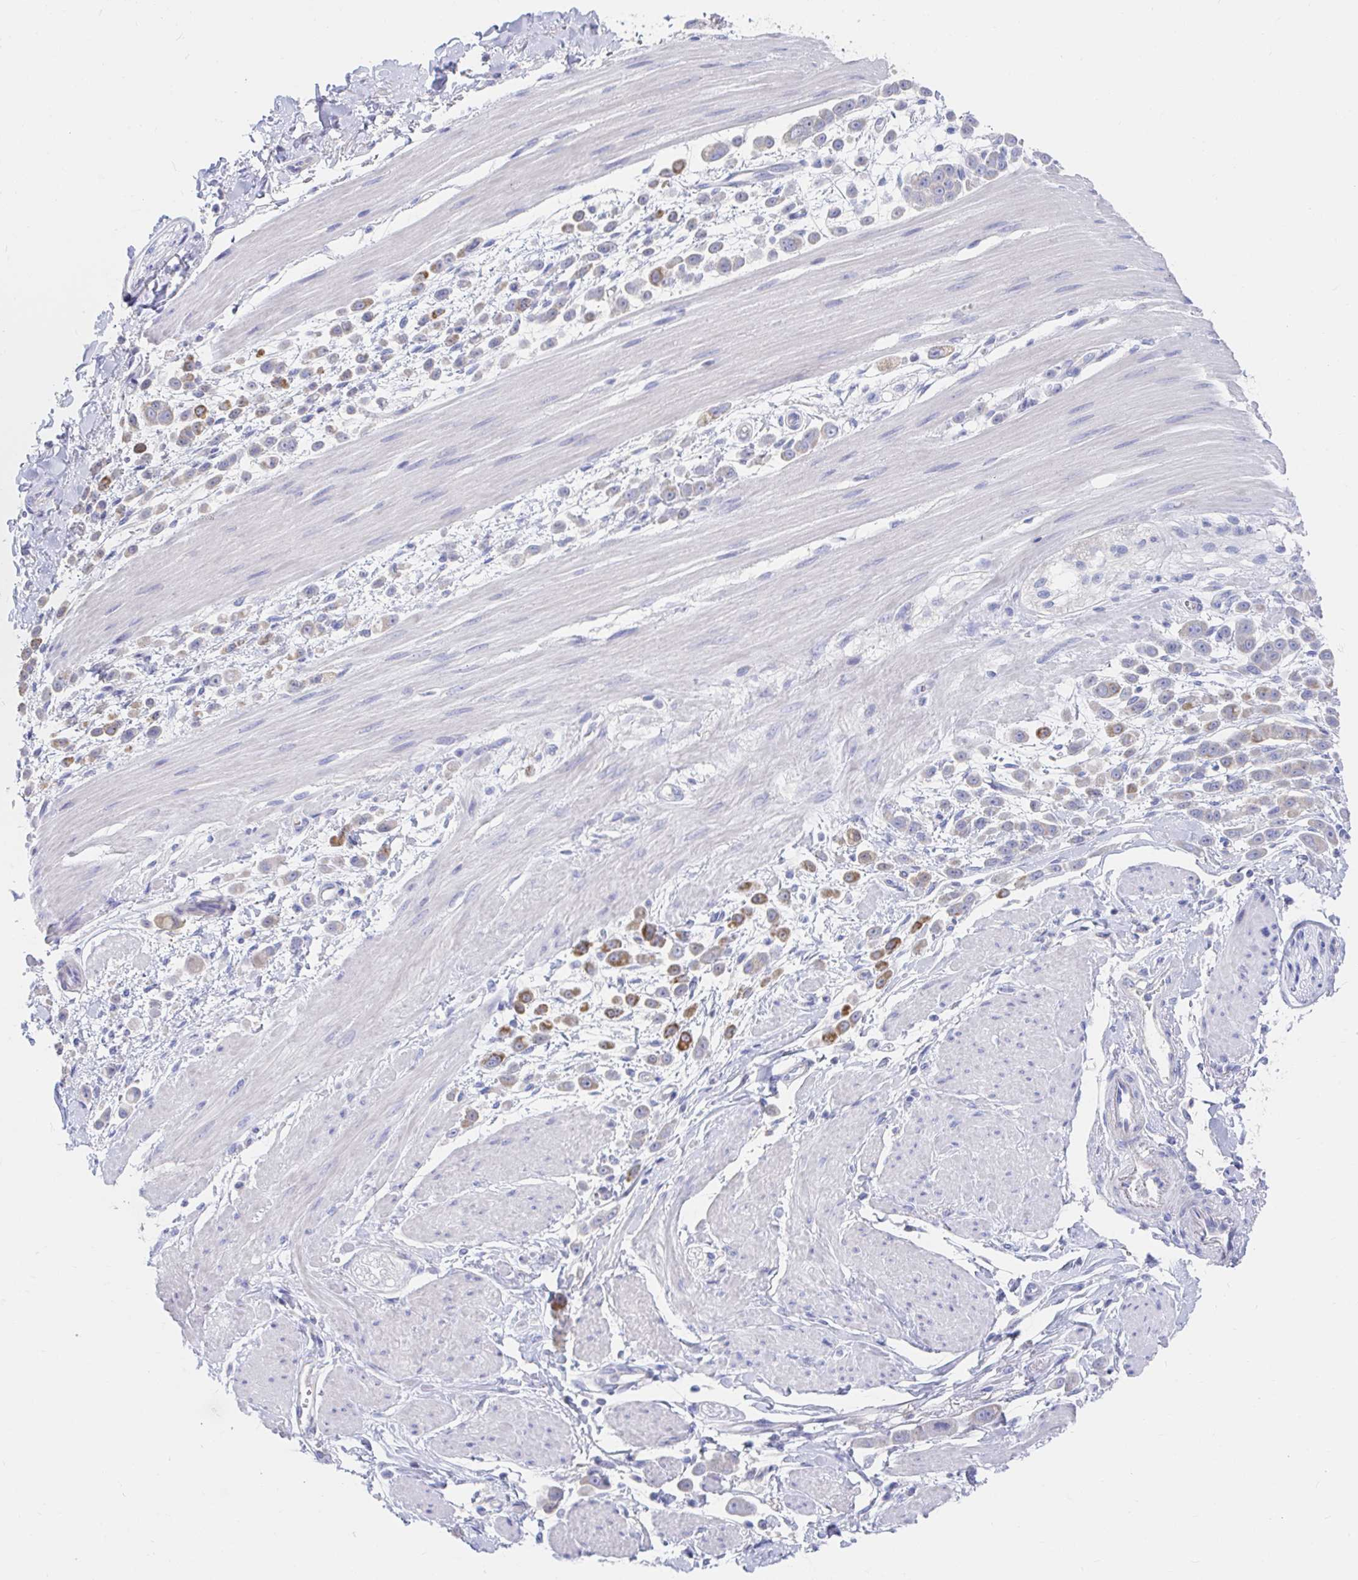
{"staining": {"intensity": "moderate", "quantity": "<25%", "location": "cytoplasmic/membranous"}, "tissue": "pancreatic cancer", "cell_type": "Tumor cells", "image_type": "cancer", "snomed": [{"axis": "morphology", "description": "Normal tissue, NOS"}, {"axis": "morphology", "description": "Adenocarcinoma, NOS"}, {"axis": "topography", "description": "Pancreas"}], "caption": "Protein positivity by IHC shows moderate cytoplasmic/membranous staining in about <25% of tumor cells in adenocarcinoma (pancreatic).", "gene": "LAMC3", "patient": {"sex": "female", "age": 64}}